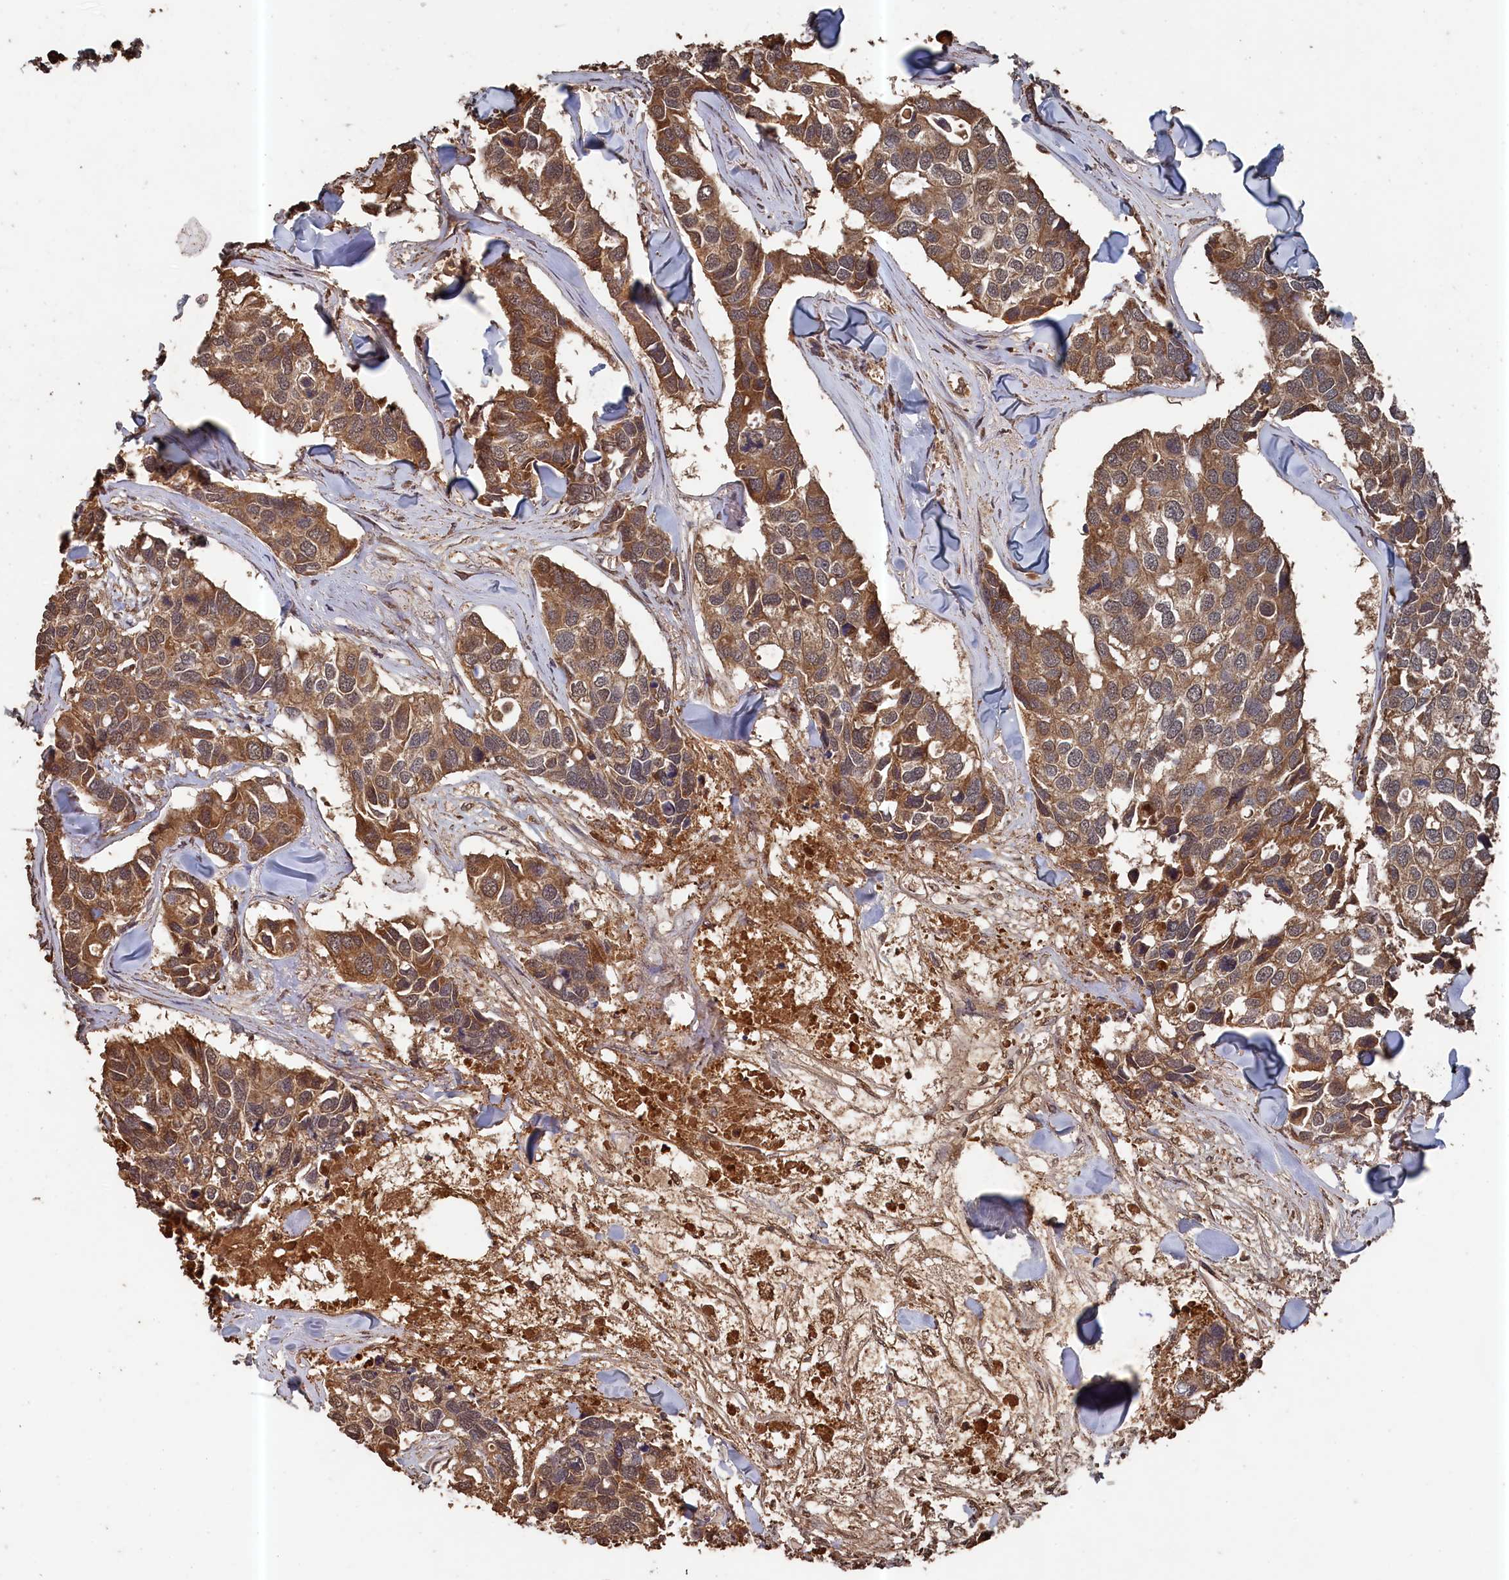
{"staining": {"intensity": "moderate", "quantity": ">75%", "location": "cytoplasmic/membranous"}, "tissue": "breast cancer", "cell_type": "Tumor cells", "image_type": "cancer", "snomed": [{"axis": "morphology", "description": "Duct carcinoma"}, {"axis": "topography", "description": "Breast"}], "caption": "This is an image of immunohistochemistry staining of infiltrating ductal carcinoma (breast), which shows moderate positivity in the cytoplasmic/membranous of tumor cells.", "gene": "SNX33", "patient": {"sex": "female", "age": 83}}